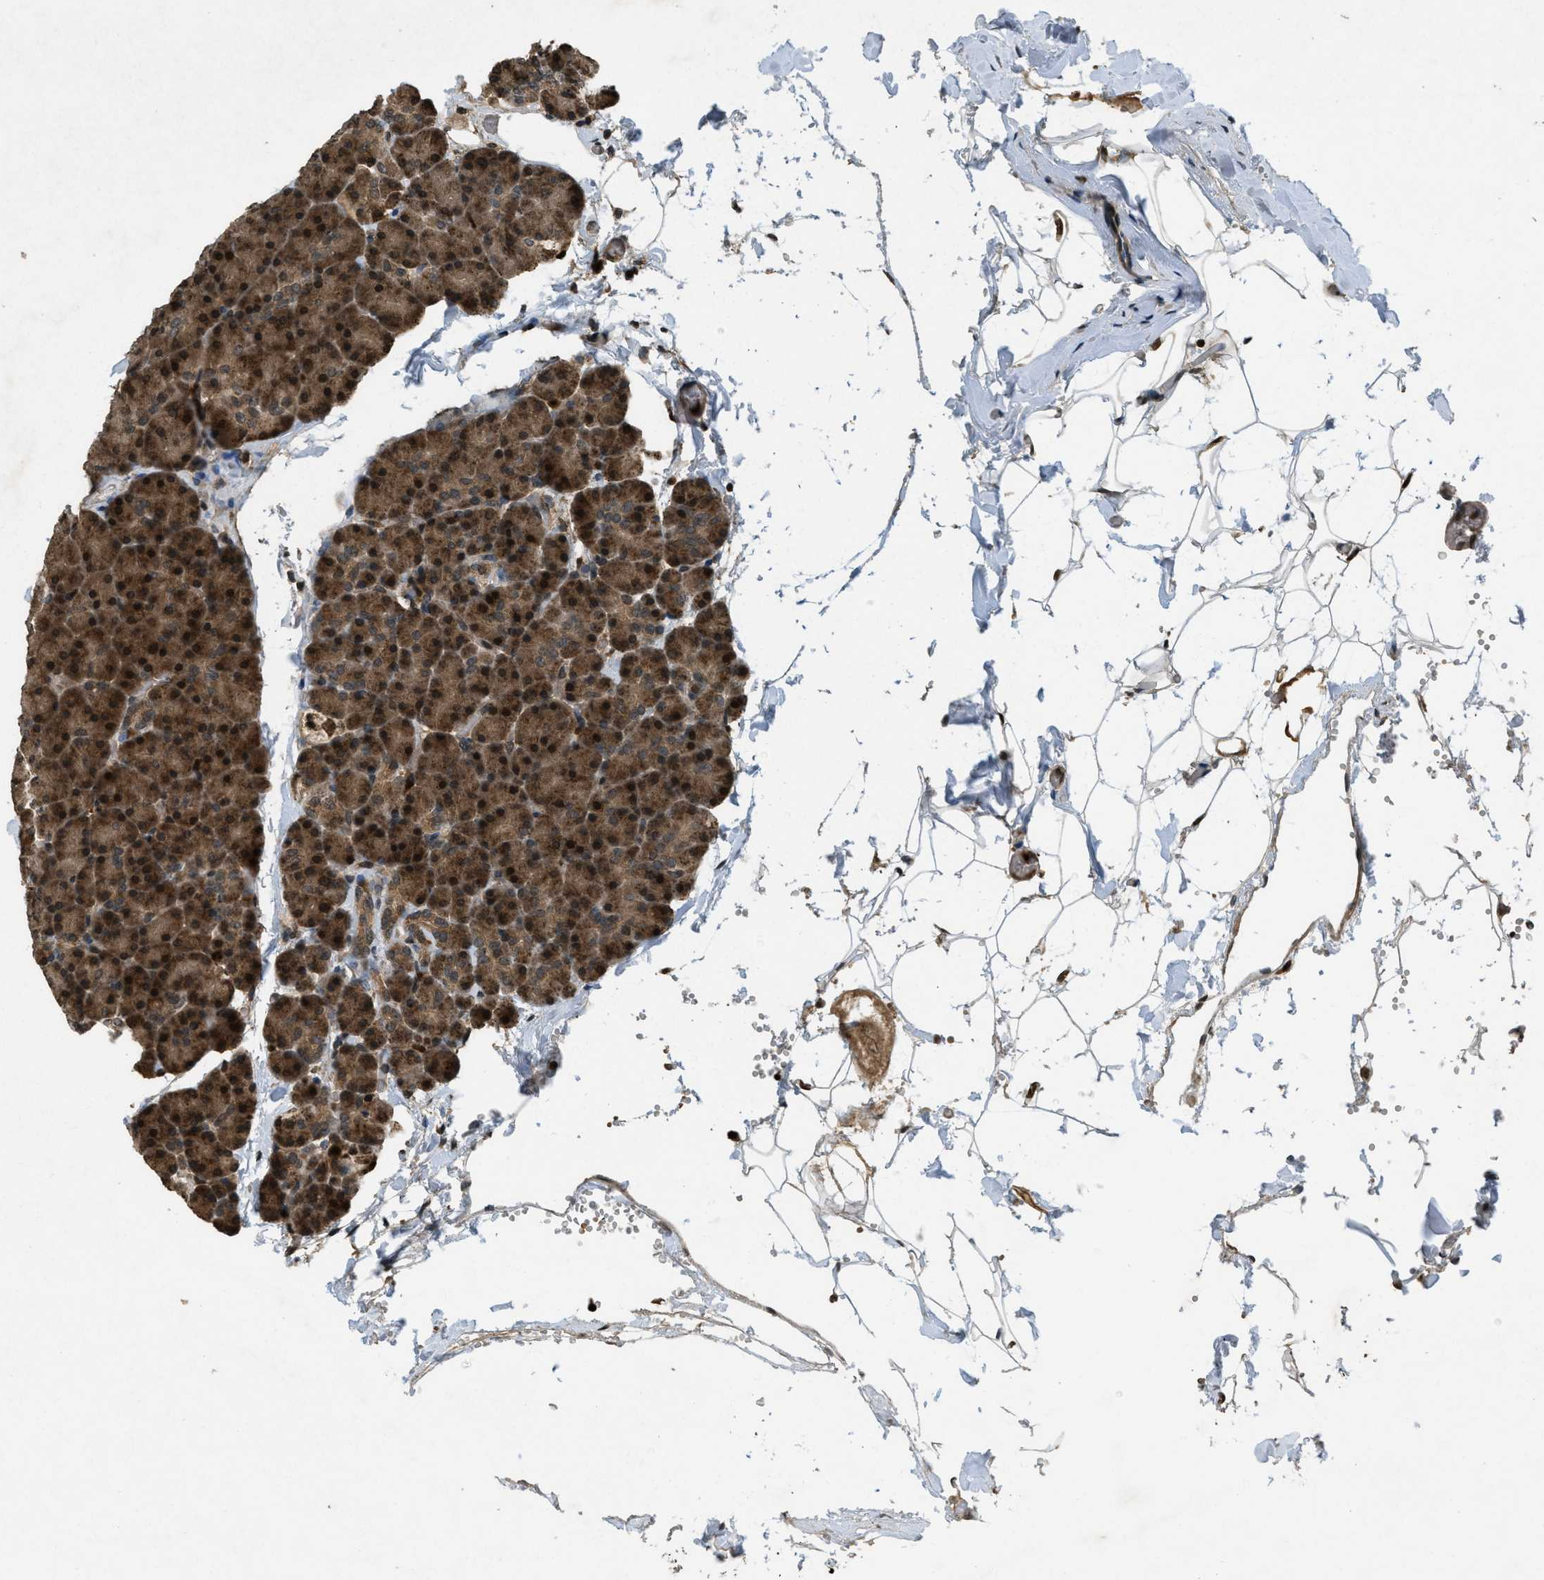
{"staining": {"intensity": "strong", "quantity": ">75%", "location": "cytoplasmic/membranous,nuclear"}, "tissue": "pancreas", "cell_type": "Exocrine glandular cells", "image_type": "normal", "snomed": [{"axis": "morphology", "description": "Normal tissue, NOS"}, {"axis": "topography", "description": "Pancreas"}], "caption": "Immunohistochemistry image of normal pancreas: human pancreas stained using IHC reveals high levels of strong protein expression localized specifically in the cytoplasmic/membranous,nuclear of exocrine glandular cells, appearing as a cytoplasmic/membranous,nuclear brown color.", "gene": "ATG7", "patient": {"sex": "female", "age": 35}}